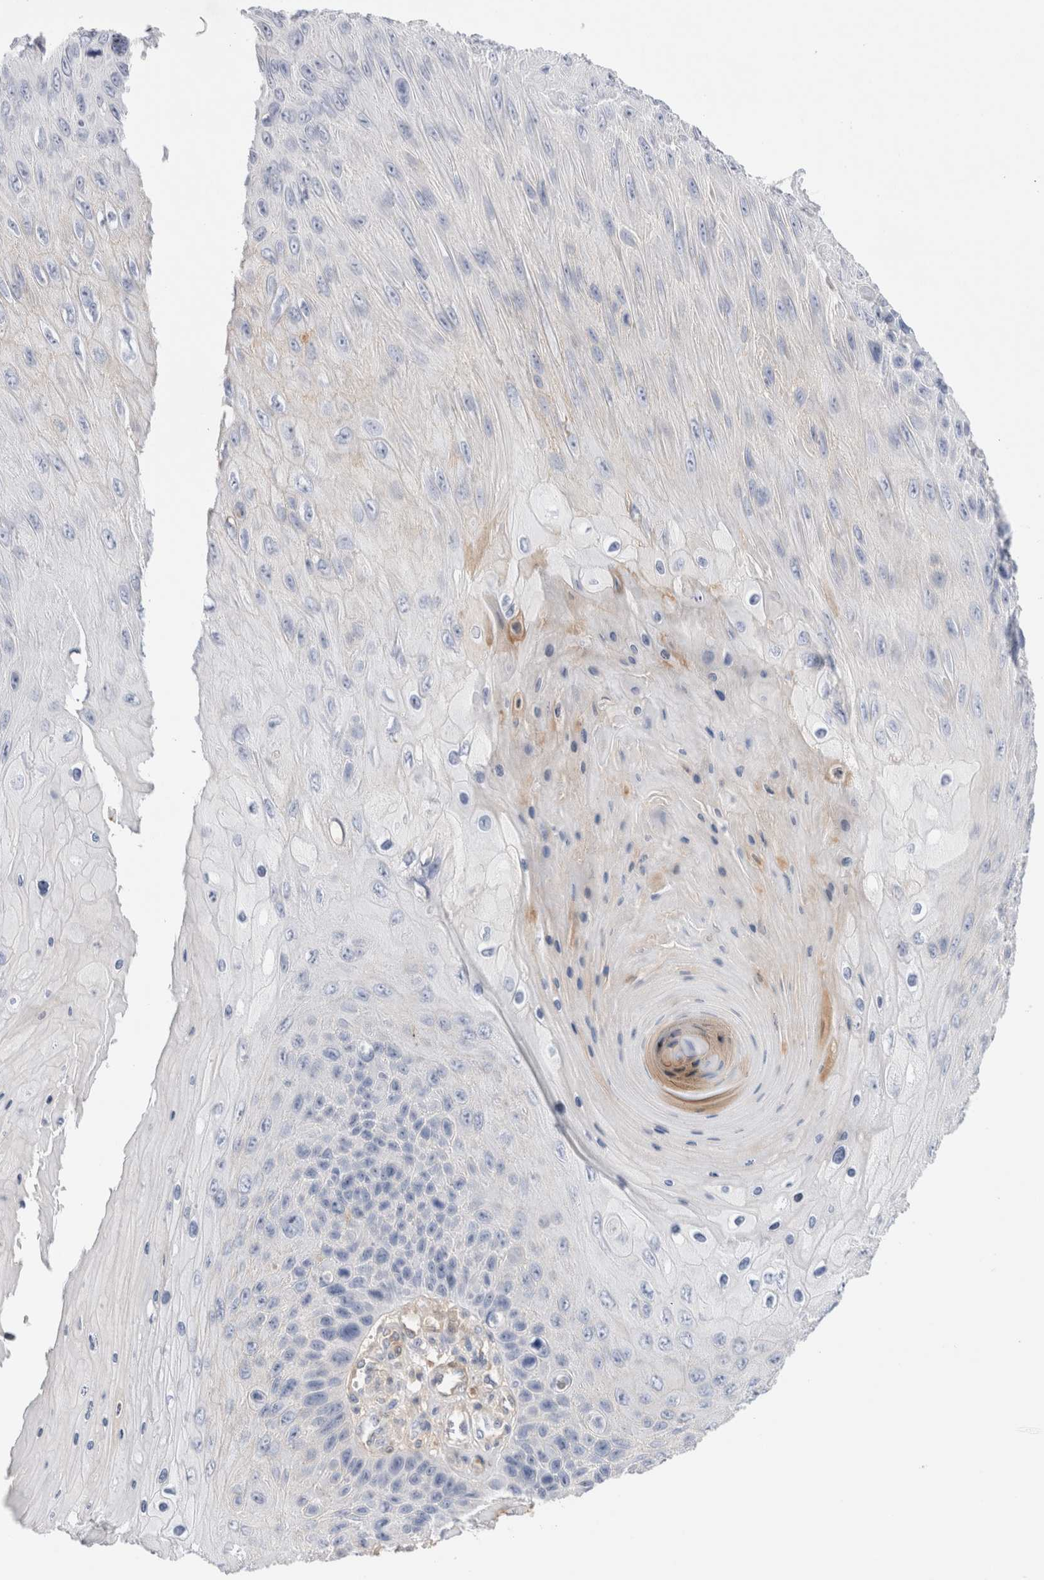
{"staining": {"intensity": "negative", "quantity": "none", "location": "none"}, "tissue": "skin cancer", "cell_type": "Tumor cells", "image_type": "cancer", "snomed": [{"axis": "morphology", "description": "Squamous cell carcinoma, NOS"}, {"axis": "topography", "description": "Skin"}], "caption": "This is a image of immunohistochemistry (IHC) staining of squamous cell carcinoma (skin), which shows no expression in tumor cells.", "gene": "ECHDC2", "patient": {"sex": "female", "age": 88}}